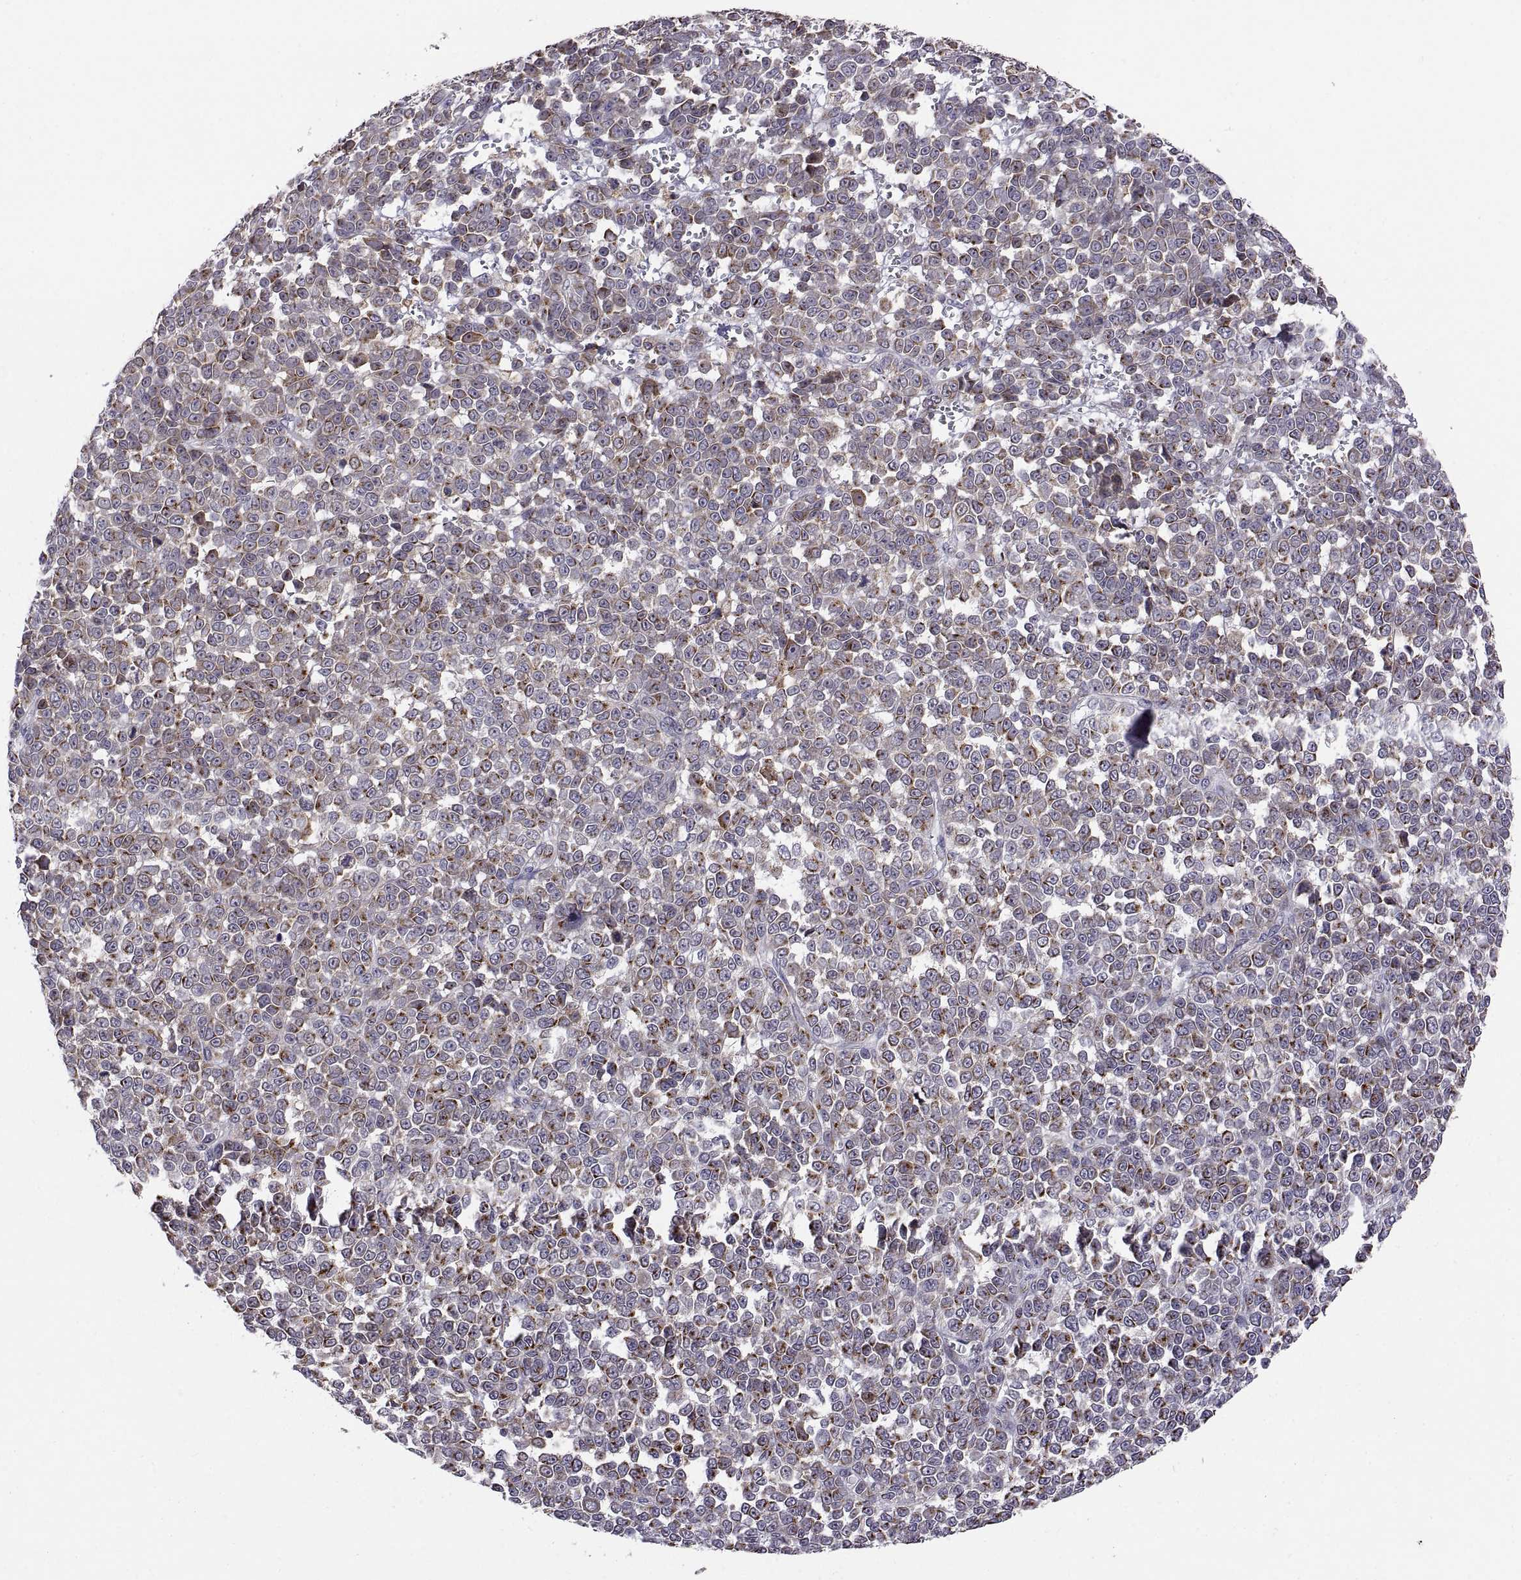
{"staining": {"intensity": "strong", "quantity": "25%-75%", "location": "cytoplasmic/membranous"}, "tissue": "melanoma", "cell_type": "Tumor cells", "image_type": "cancer", "snomed": [{"axis": "morphology", "description": "Malignant melanoma, NOS"}, {"axis": "topography", "description": "Skin"}], "caption": "Immunohistochemical staining of melanoma displays high levels of strong cytoplasmic/membranous positivity in about 25%-75% of tumor cells.", "gene": "ACAP1", "patient": {"sex": "female", "age": 95}}